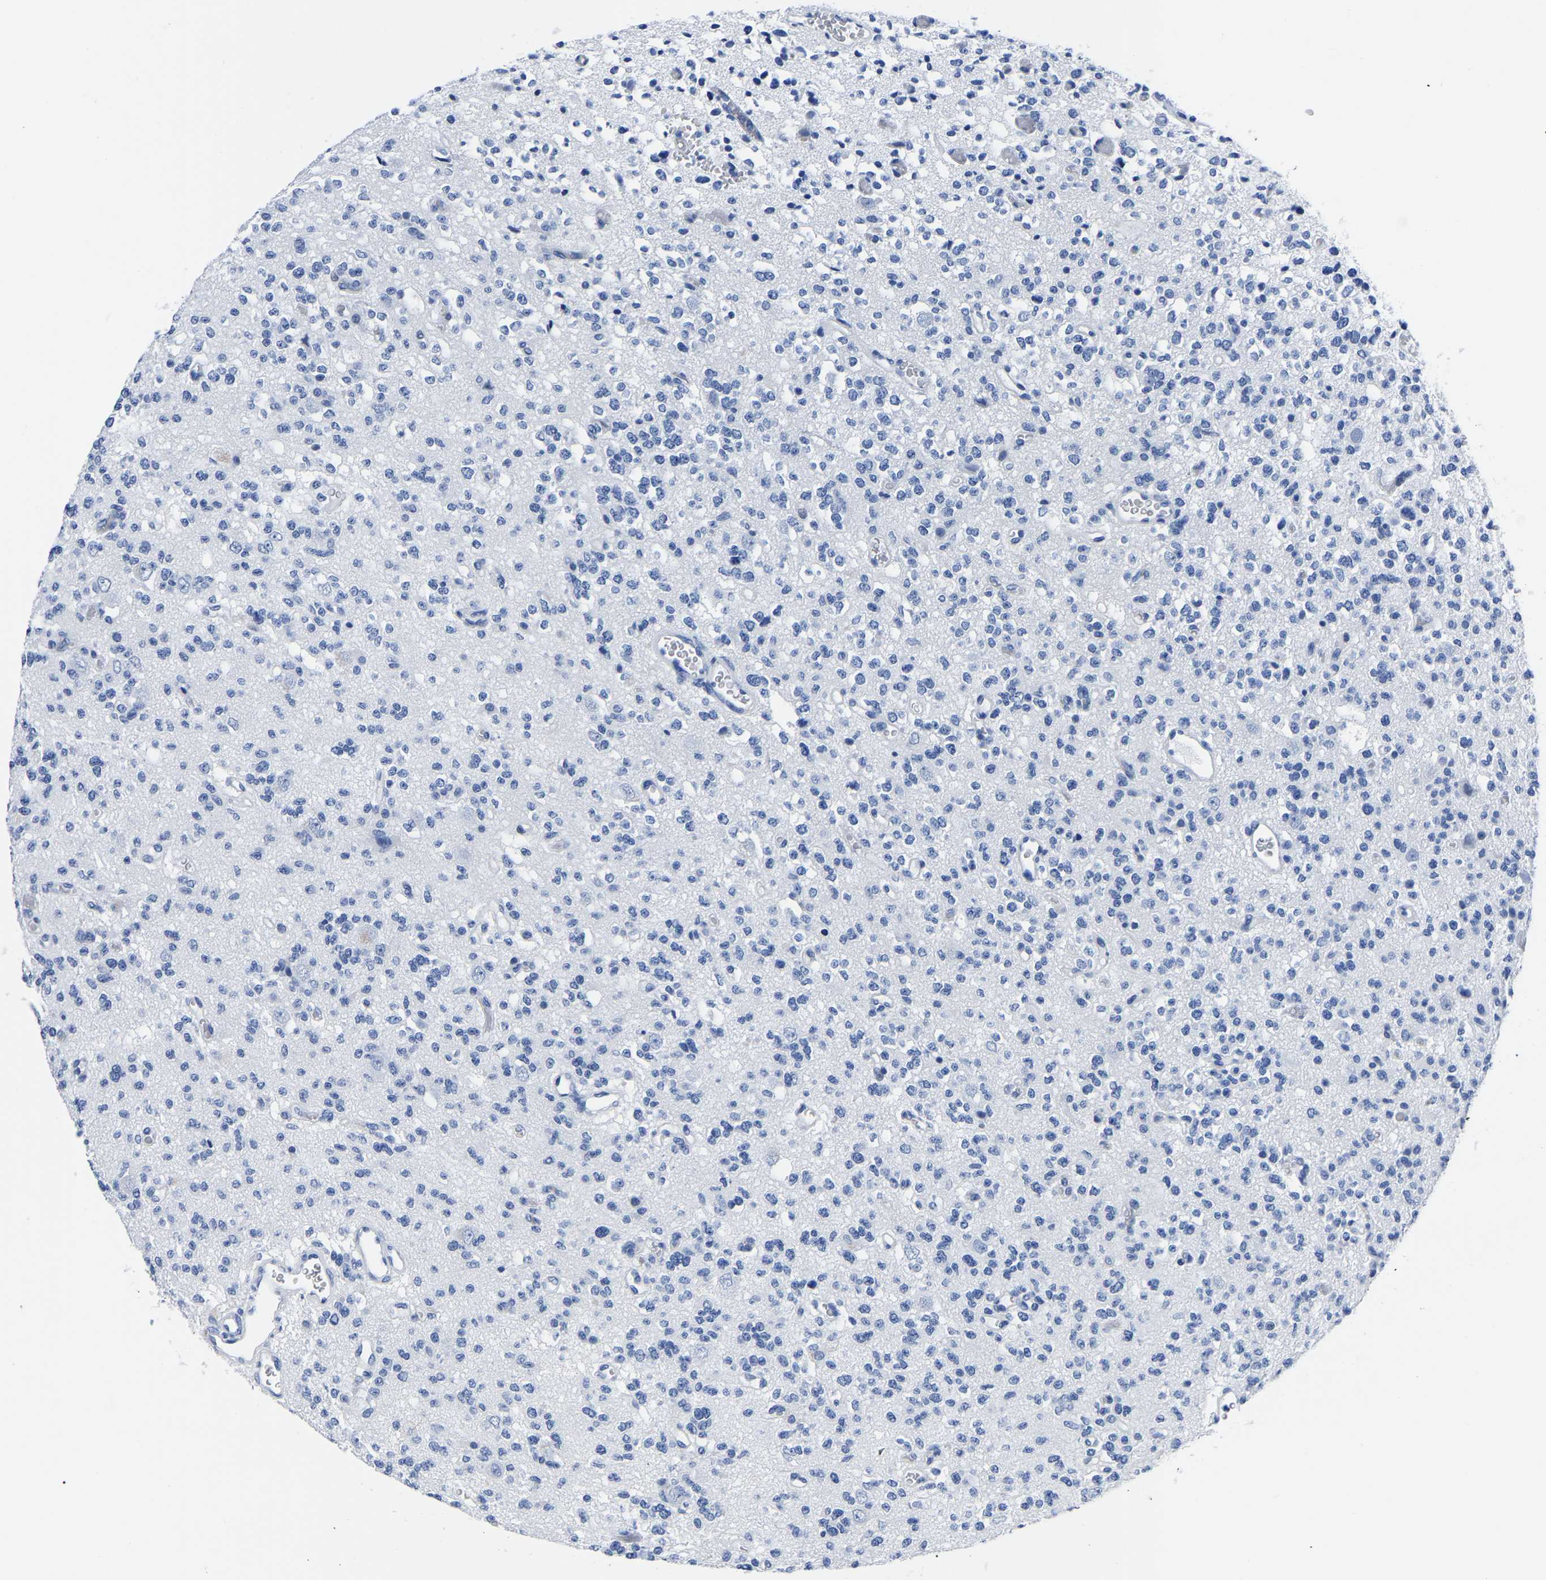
{"staining": {"intensity": "negative", "quantity": "none", "location": "none"}, "tissue": "glioma", "cell_type": "Tumor cells", "image_type": "cancer", "snomed": [{"axis": "morphology", "description": "Glioma, malignant, Low grade"}, {"axis": "topography", "description": "Brain"}], "caption": "Malignant glioma (low-grade) stained for a protein using immunohistochemistry (IHC) reveals no staining tumor cells.", "gene": "IMPG2", "patient": {"sex": "male", "age": 38}}